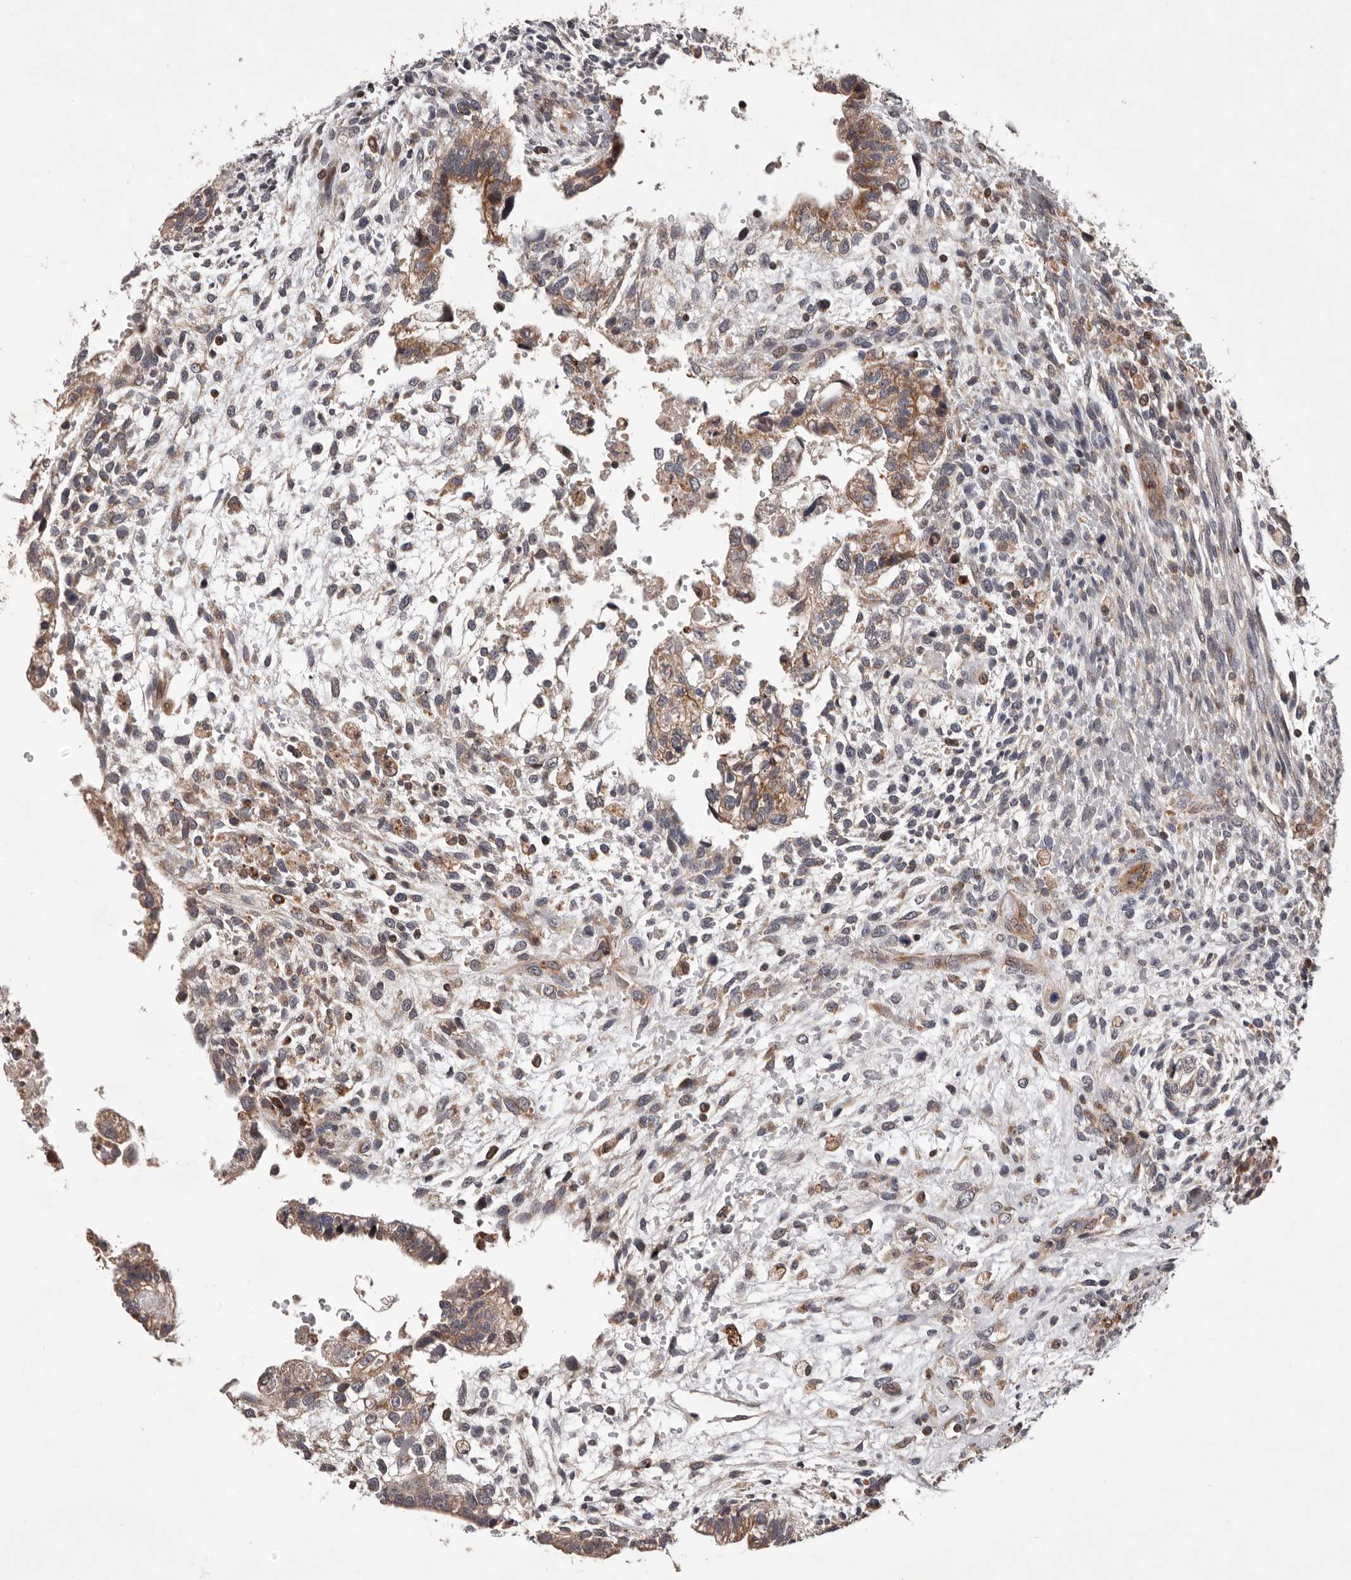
{"staining": {"intensity": "weak", "quantity": ">75%", "location": "cytoplasmic/membranous"}, "tissue": "testis cancer", "cell_type": "Tumor cells", "image_type": "cancer", "snomed": [{"axis": "morphology", "description": "Carcinoma, Embryonal, NOS"}, {"axis": "topography", "description": "Testis"}], "caption": "Immunohistochemistry photomicrograph of neoplastic tissue: human testis cancer (embryonal carcinoma) stained using immunohistochemistry (IHC) shows low levels of weak protein expression localized specifically in the cytoplasmic/membranous of tumor cells, appearing as a cytoplasmic/membranous brown color.", "gene": "GADD45B", "patient": {"sex": "male", "age": 37}}